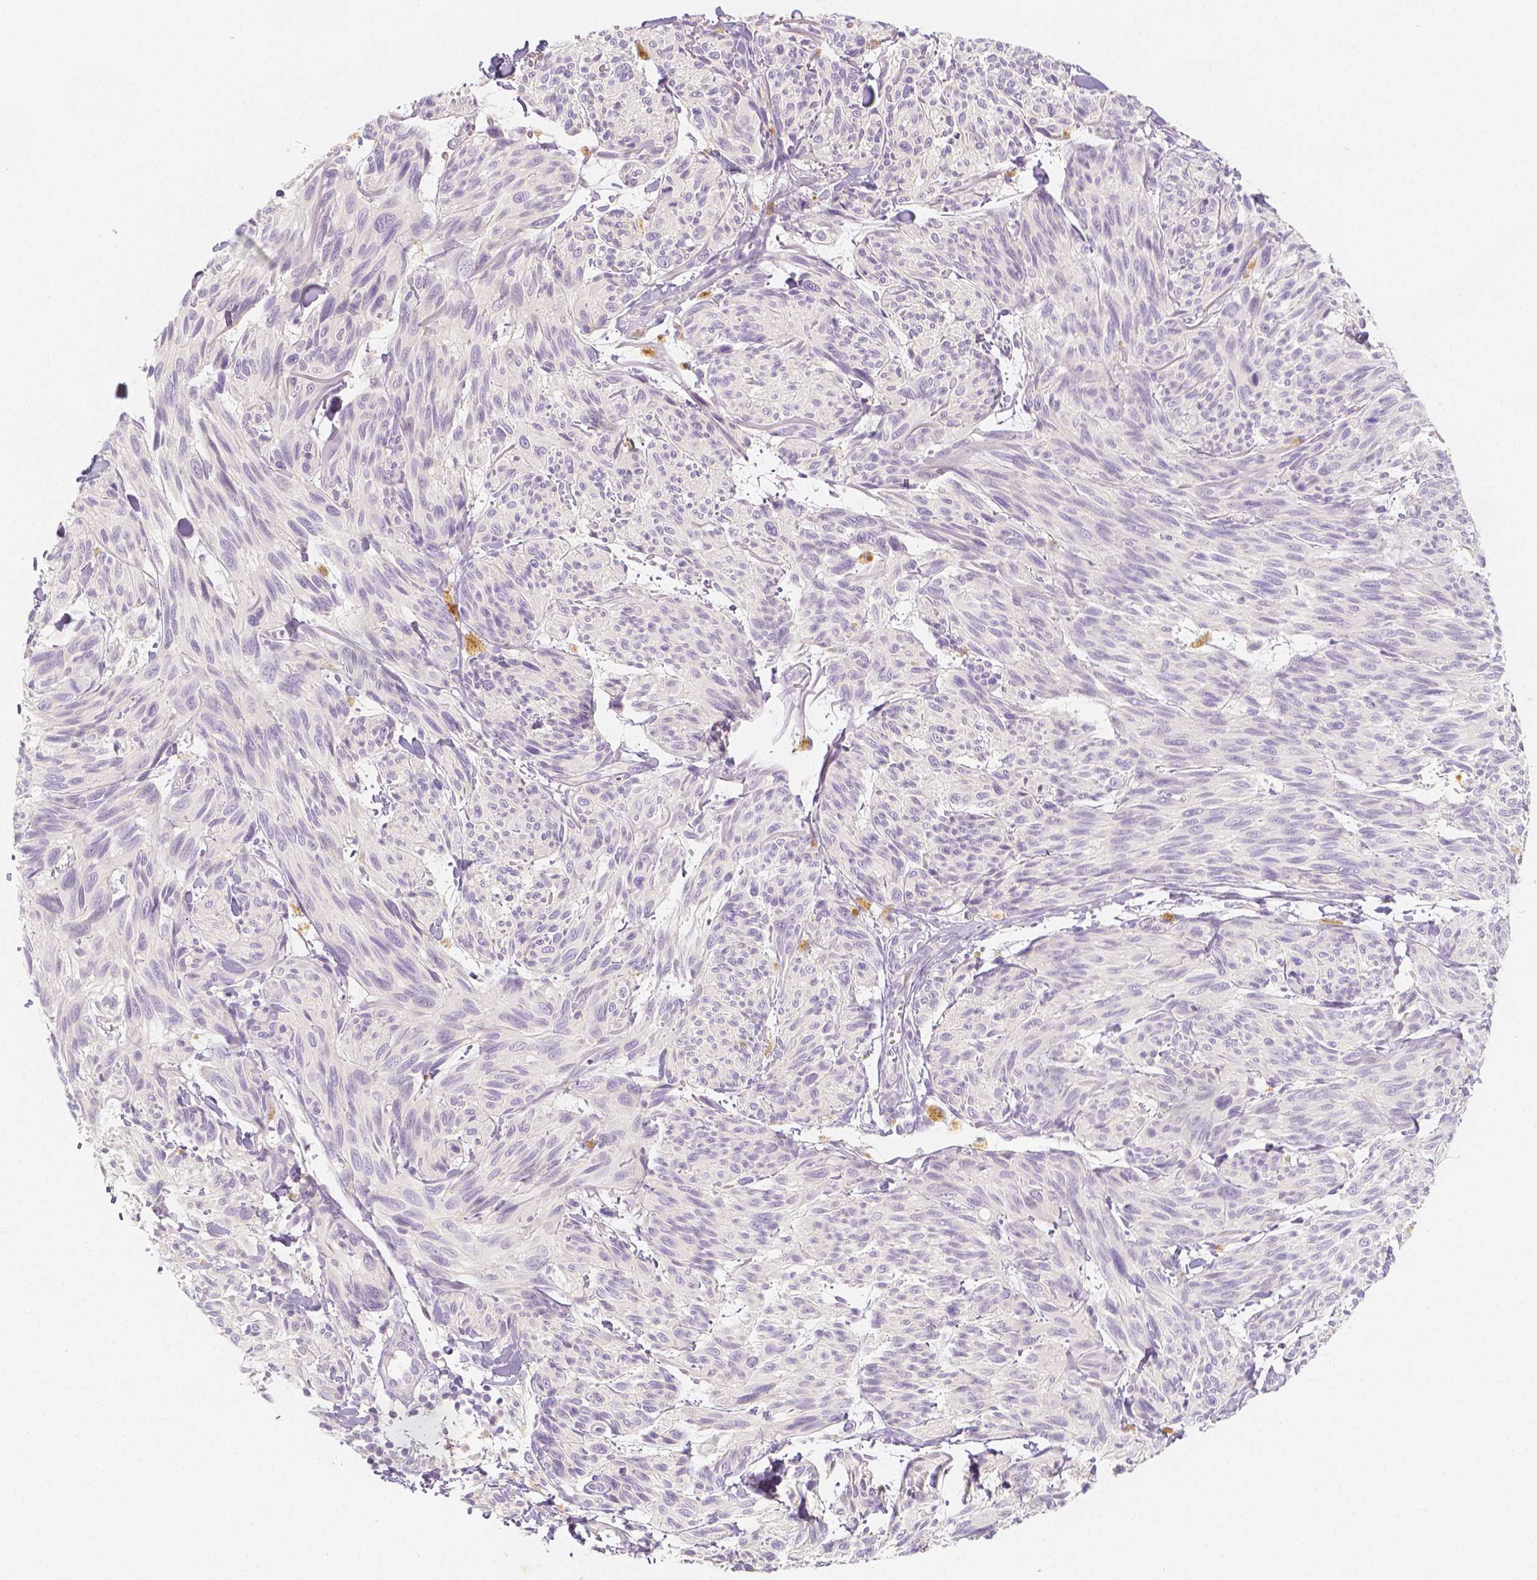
{"staining": {"intensity": "negative", "quantity": "none", "location": "none"}, "tissue": "melanoma", "cell_type": "Tumor cells", "image_type": "cancer", "snomed": [{"axis": "morphology", "description": "Malignant melanoma, NOS"}, {"axis": "topography", "description": "Skin"}], "caption": "Immunohistochemical staining of malignant melanoma shows no significant positivity in tumor cells. (DAB IHC with hematoxylin counter stain).", "gene": "BATF", "patient": {"sex": "male", "age": 79}}